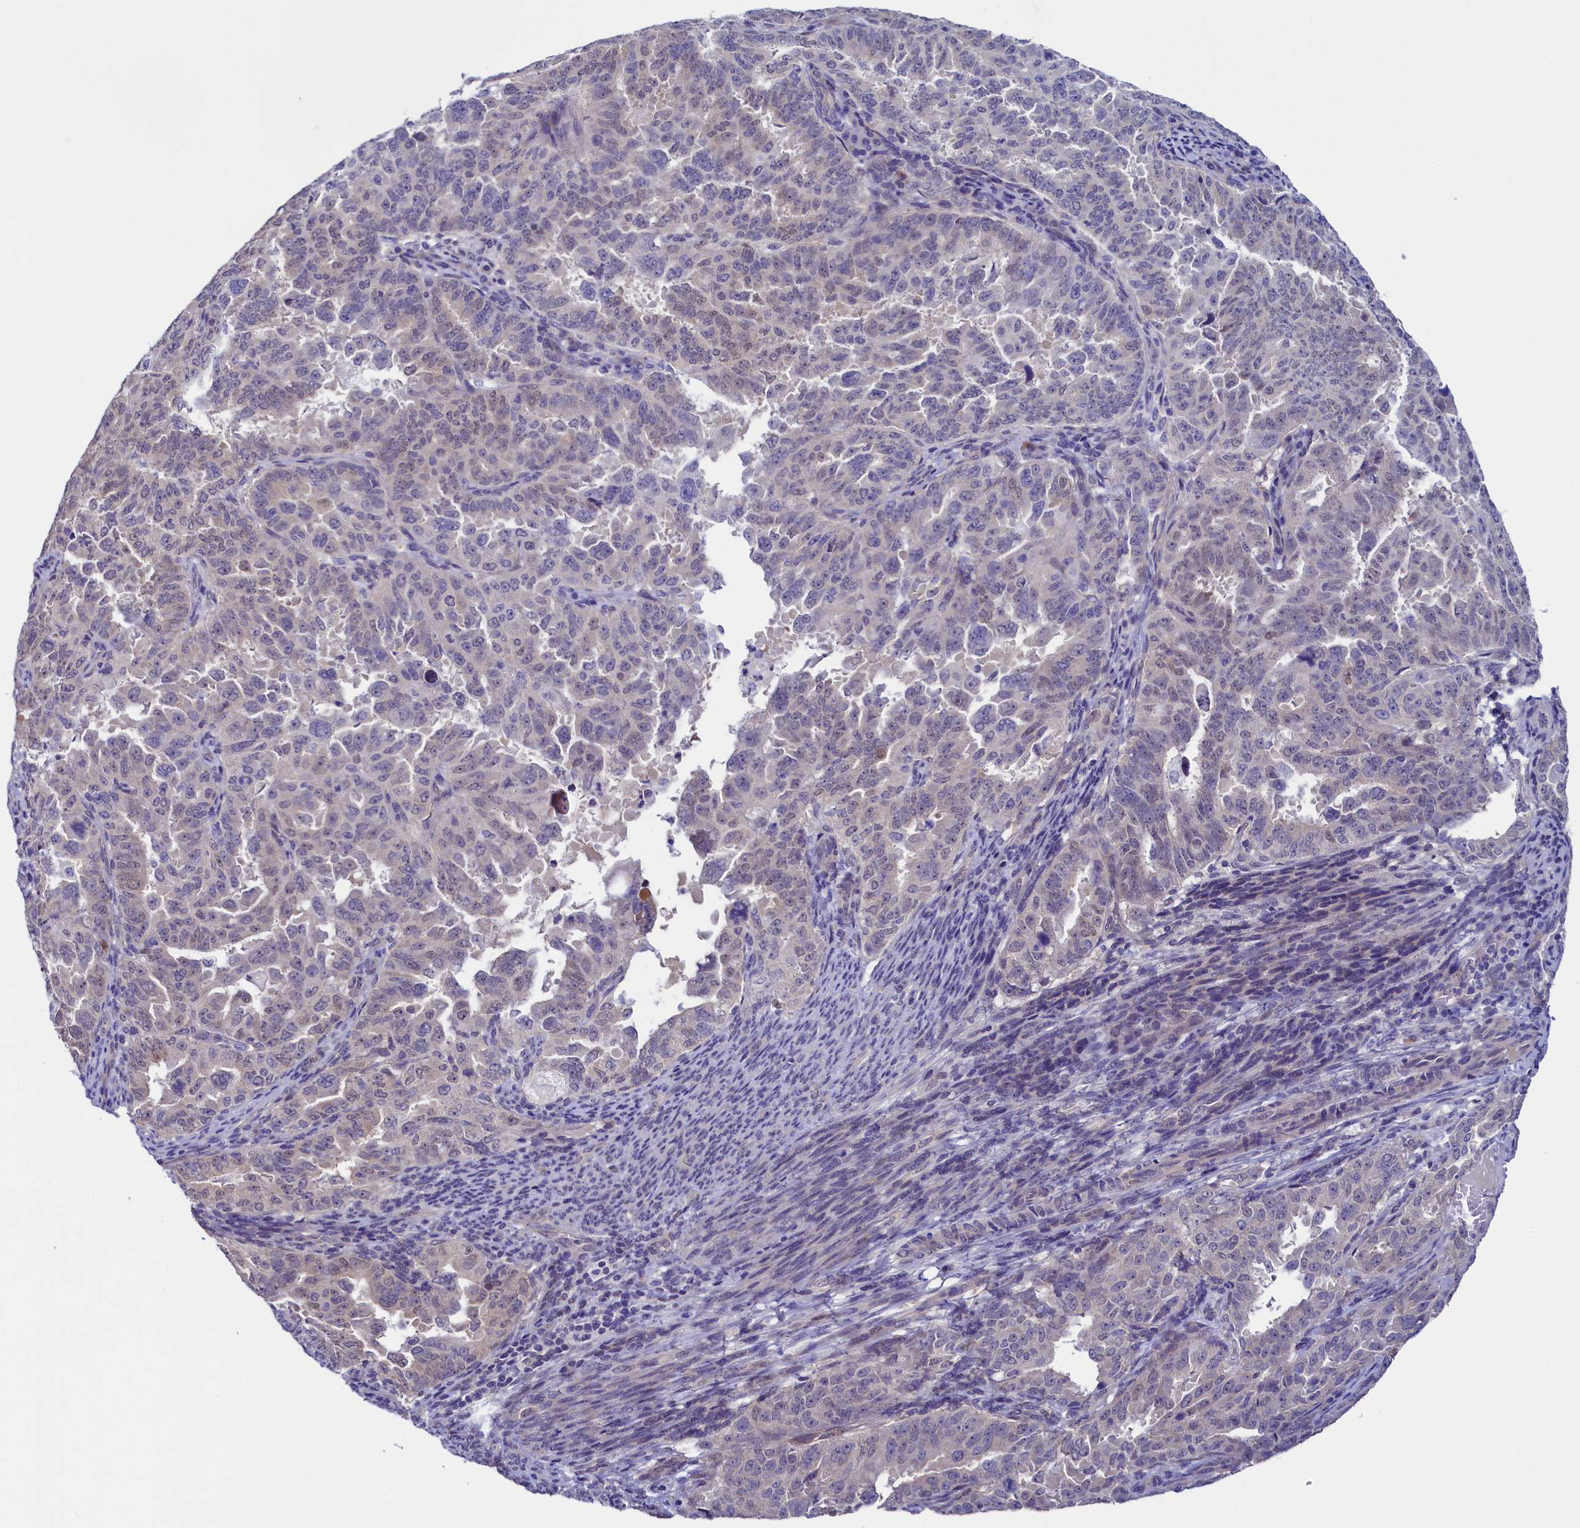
{"staining": {"intensity": "strong", "quantity": "25%-75%", "location": "nuclear"}, "tissue": "endometrial cancer", "cell_type": "Tumor cells", "image_type": "cancer", "snomed": [{"axis": "morphology", "description": "Adenocarcinoma, NOS"}, {"axis": "topography", "description": "Endometrium"}], "caption": "Protein expression analysis of human endometrial adenocarcinoma reveals strong nuclear expression in approximately 25%-75% of tumor cells.", "gene": "FLYWCH2", "patient": {"sex": "female", "age": 65}}